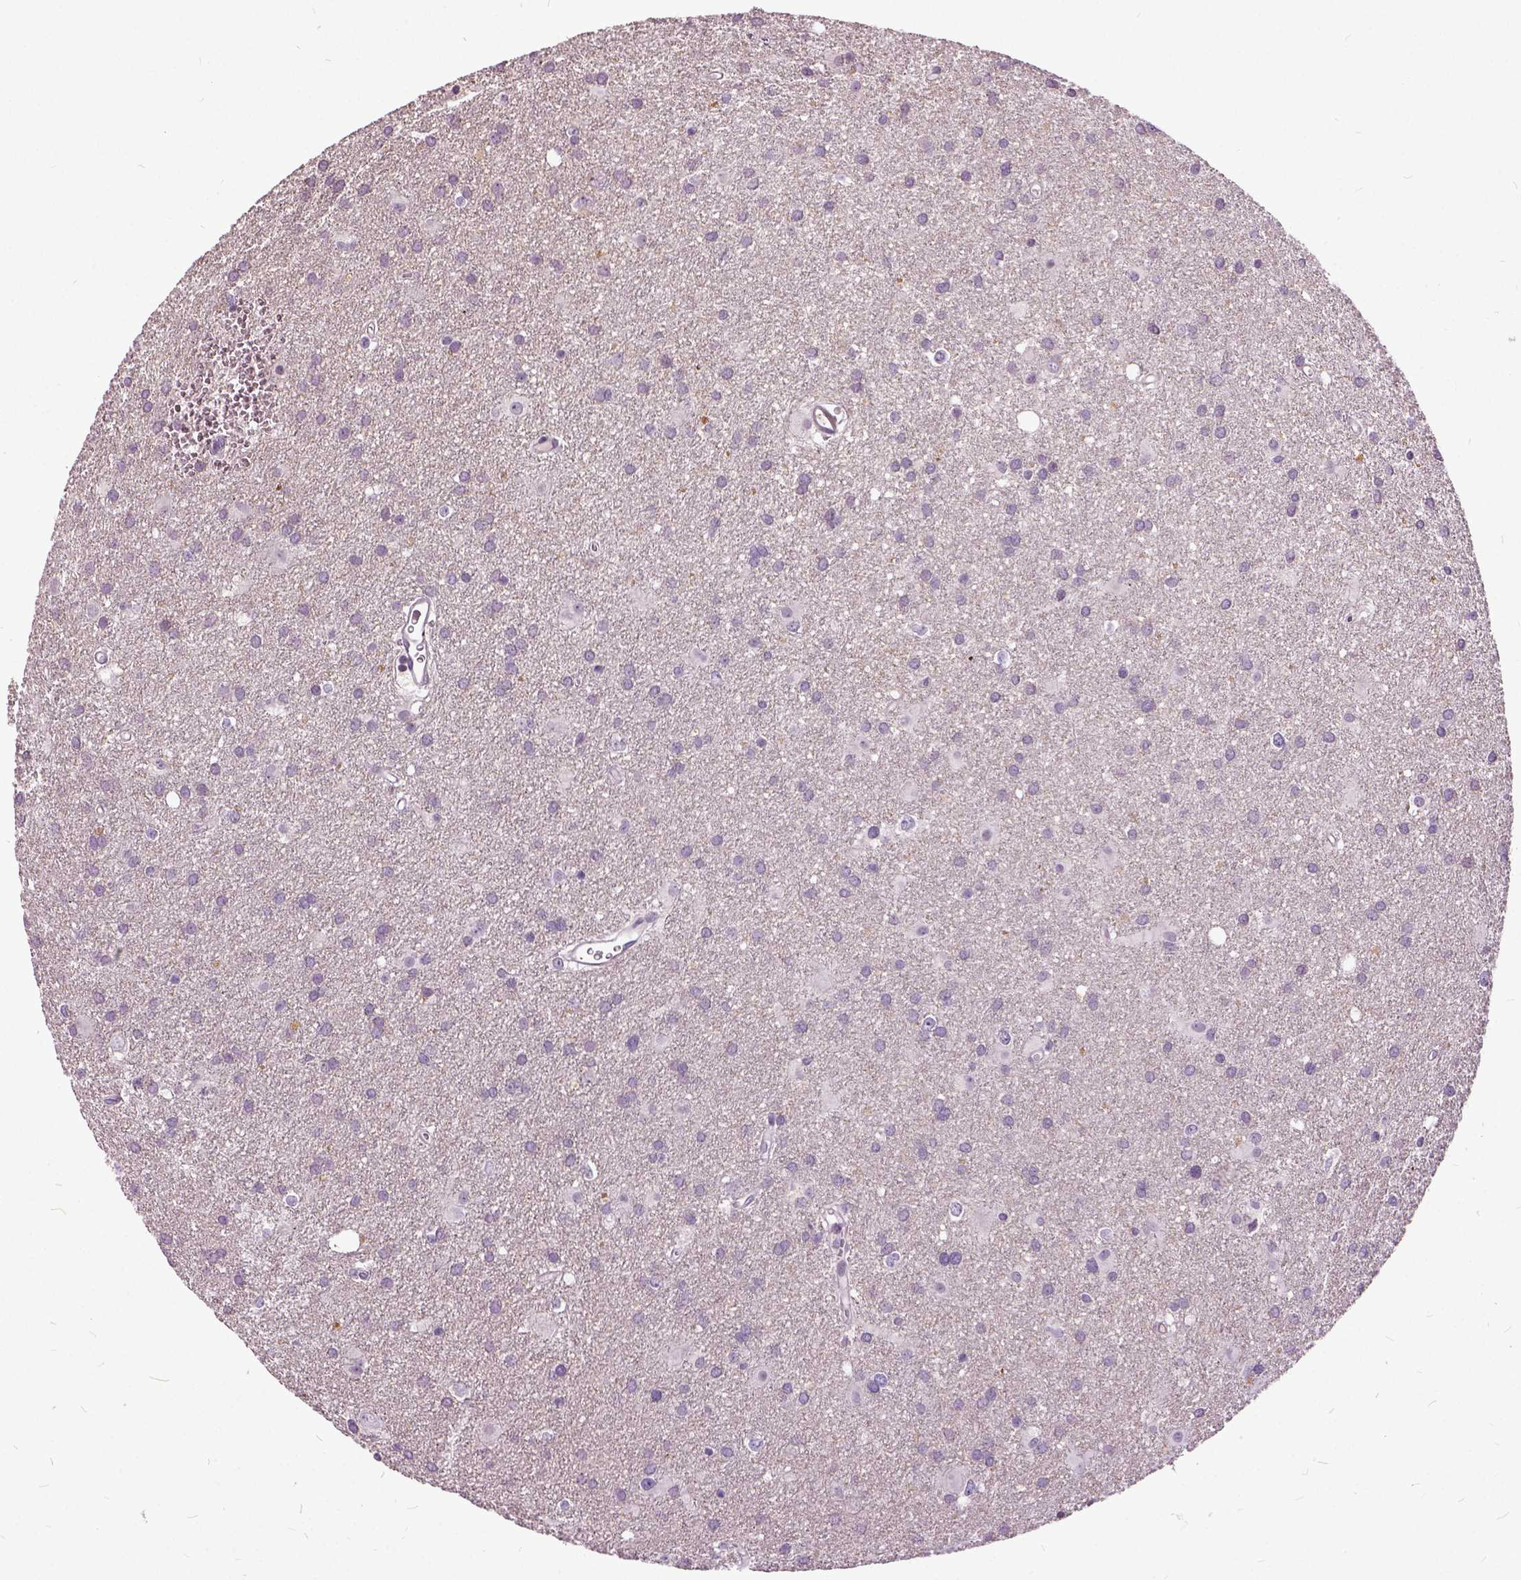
{"staining": {"intensity": "negative", "quantity": "none", "location": "none"}, "tissue": "glioma", "cell_type": "Tumor cells", "image_type": "cancer", "snomed": [{"axis": "morphology", "description": "Glioma, malignant, Low grade"}, {"axis": "topography", "description": "Brain"}], "caption": "Tumor cells show no significant expression in glioma.", "gene": "ILRUN", "patient": {"sex": "male", "age": 58}}